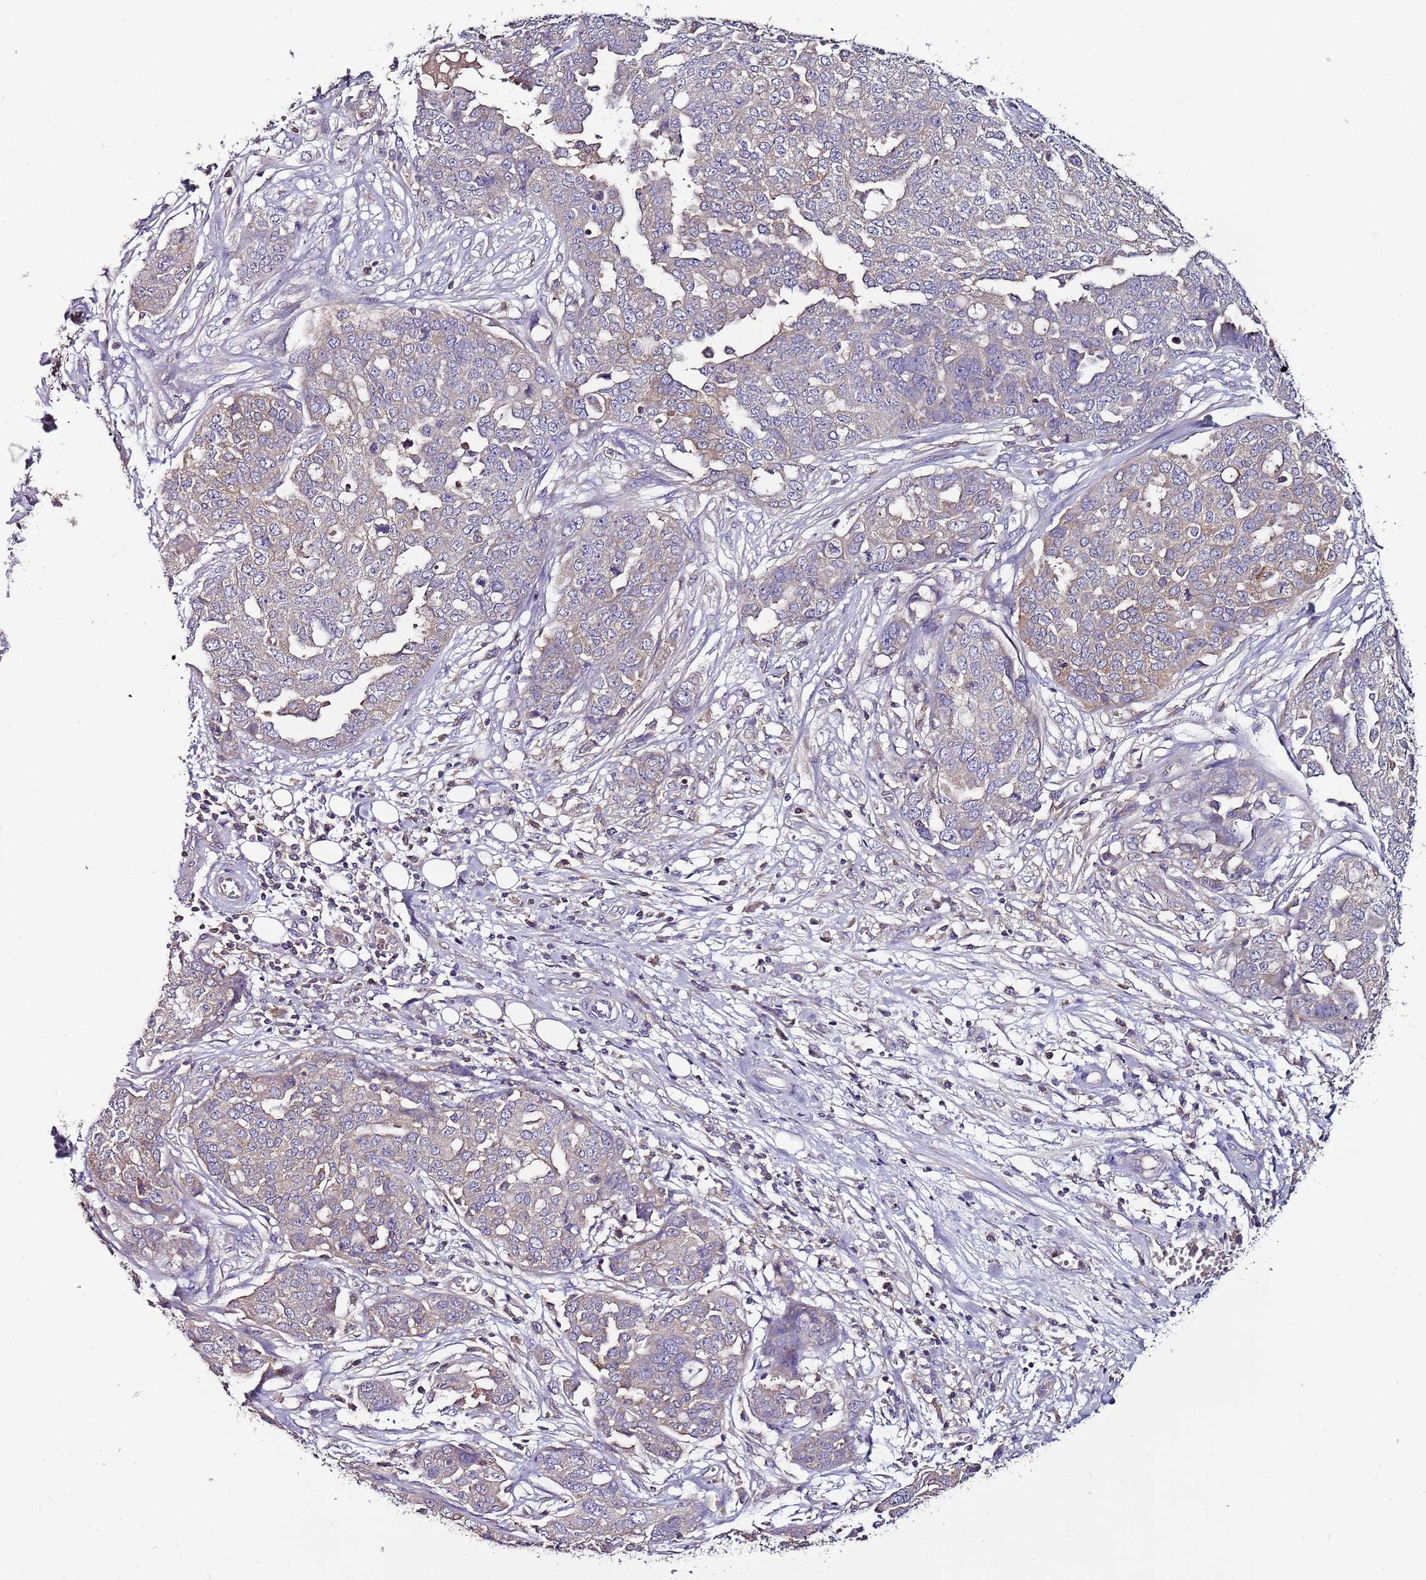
{"staining": {"intensity": "weak", "quantity": "<25%", "location": "cytoplasmic/membranous"}, "tissue": "ovarian cancer", "cell_type": "Tumor cells", "image_type": "cancer", "snomed": [{"axis": "morphology", "description": "Cystadenocarcinoma, serous, NOS"}, {"axis": "topography", "description": "Soft tissue"}, {"axis": "topography", "description": "Ovary"}], "caption": "Immunohistochemistry (IHC) of ovarian cancer (serous cystadenocarcinoma) exhibits no expression in tumor cells.", "gene": "IGIP", "patient": {"sex": "female", "age": 57}}